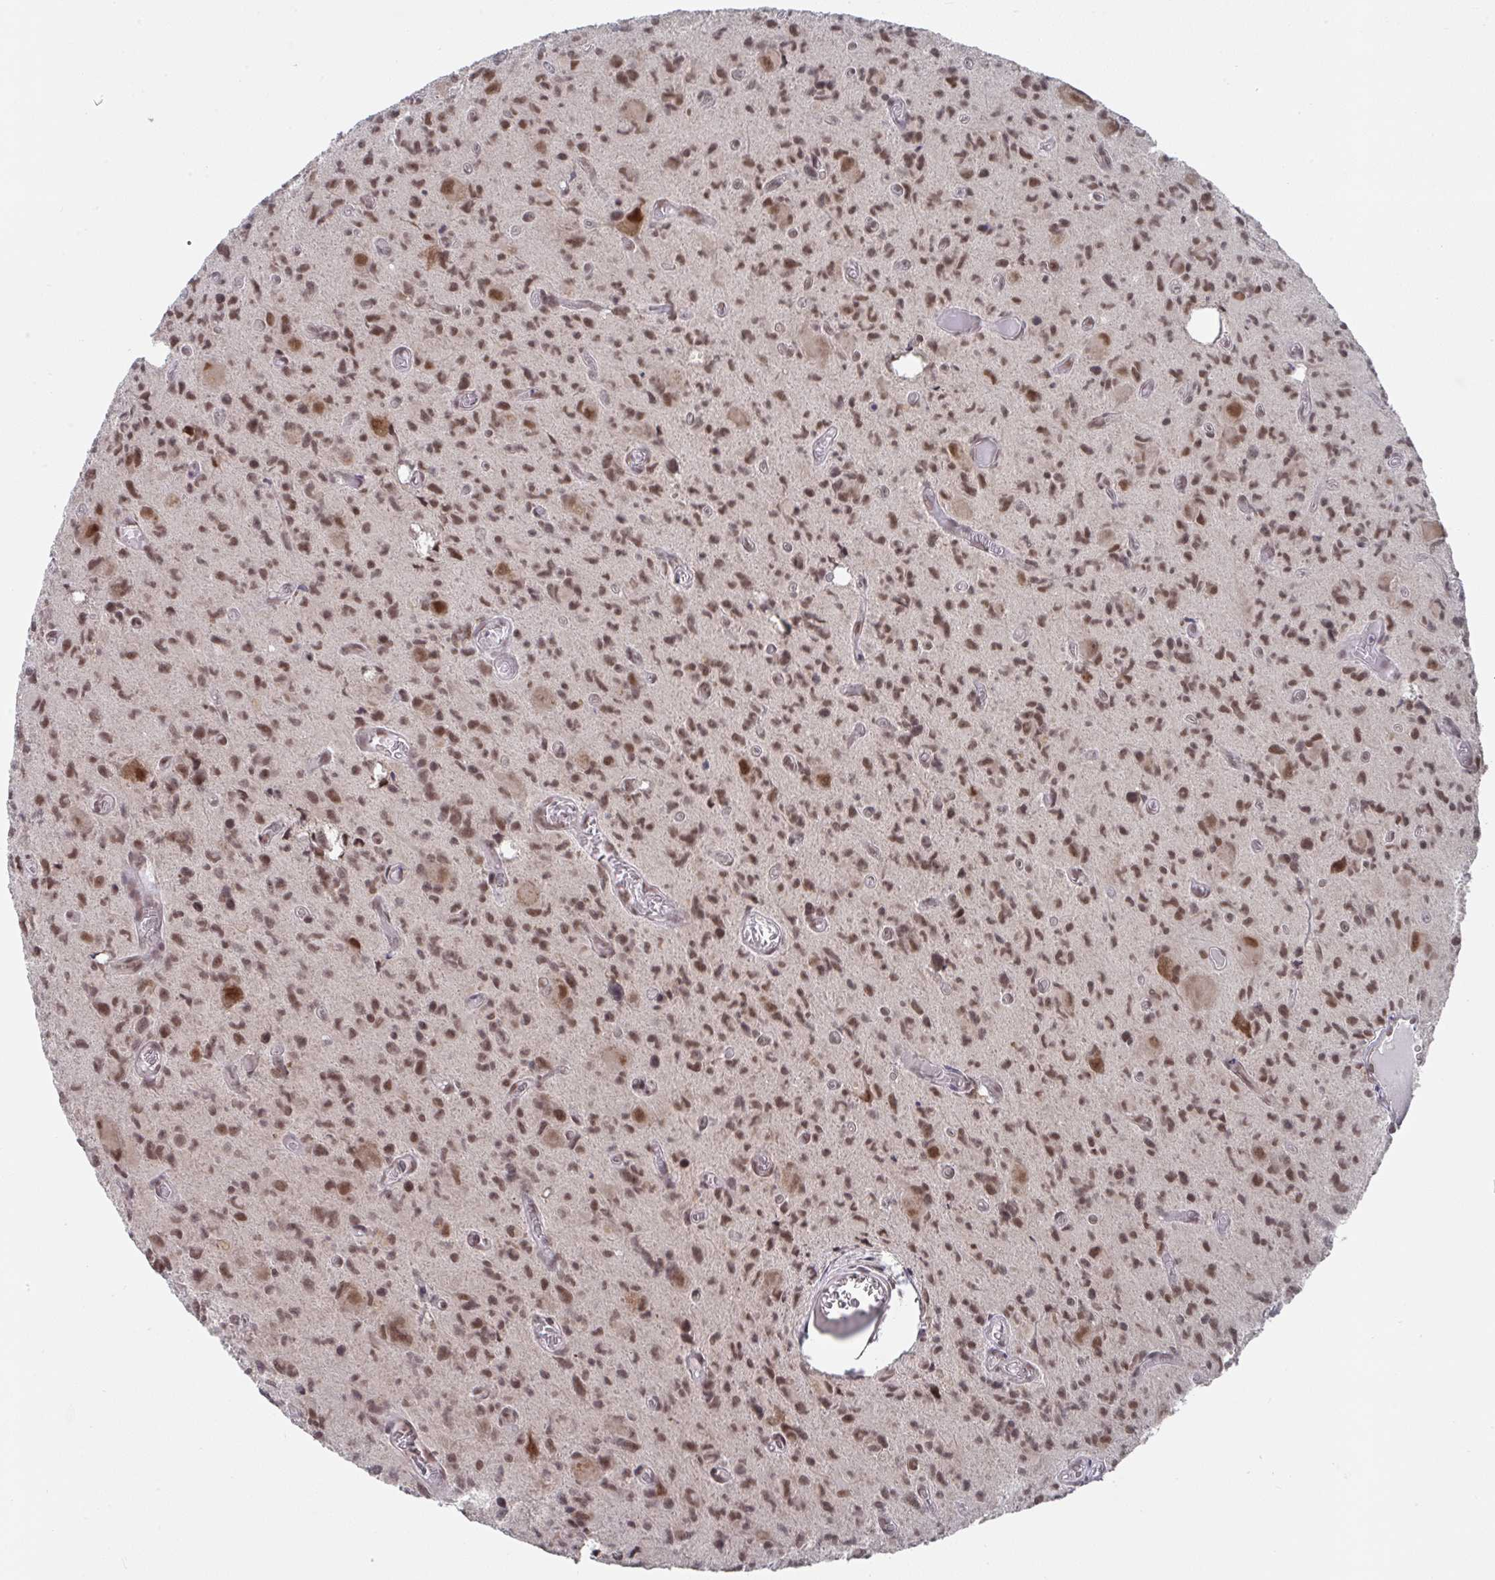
{"staining": {"intensity": "moderate", "quantity": ">75%", "location": "nuclear"}, "tissue": "glioma", "cell_type": "Tumor cells", "image_type": "cancer", "snomed": [{"axis": "morphology", "description": "Glioma, malignant, High grade"}, {"axis": "topography", "description": "Brain"}], "caption": "Tumor cells demonstrate medium levels of moderate nuclear expression in about >75% of cells in human glioma.", "gene": "JMJD1C", "patient": {"sex": "male", "age": 76}}